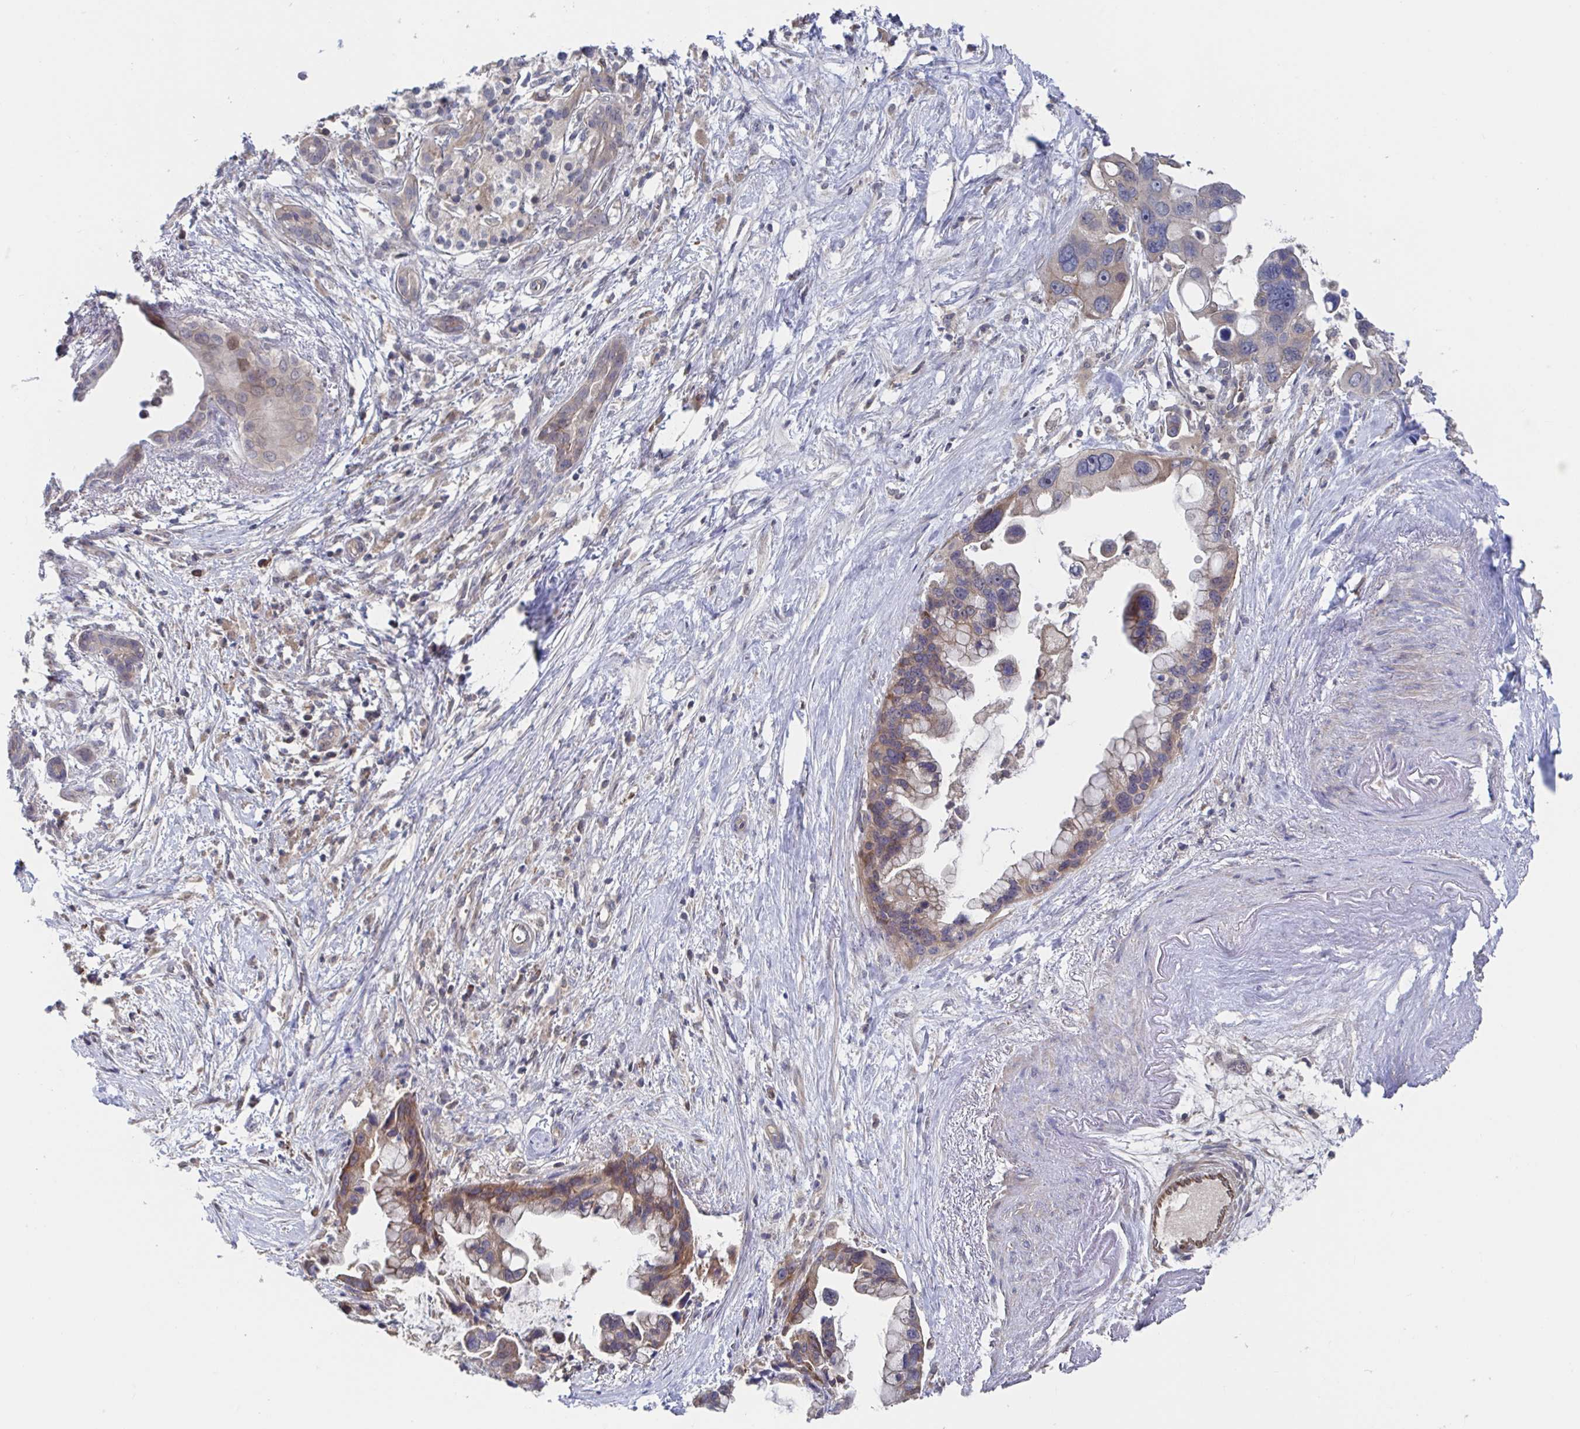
{"staining": {"intensity": "weak", "quantity": "<25%", "location": "cytoplasmic/membranous"}, "tissue": "pancreatic cancer", "cell_type": "Tumor cells", "image_type": "cancer", "snomed": [{"axis": "morphology", "description": "Adenocarcinoma, NOS"}, {"axis": "topography", "description": "Pancreas"}], "caption": "IHC photomicrograph of neoplastic tissue: pancreatic cancer stained with DAB shows no significant protein expression in tumor cells.", "gene": "DHRS12", "patient": {"sex": "female", "age": 83}}